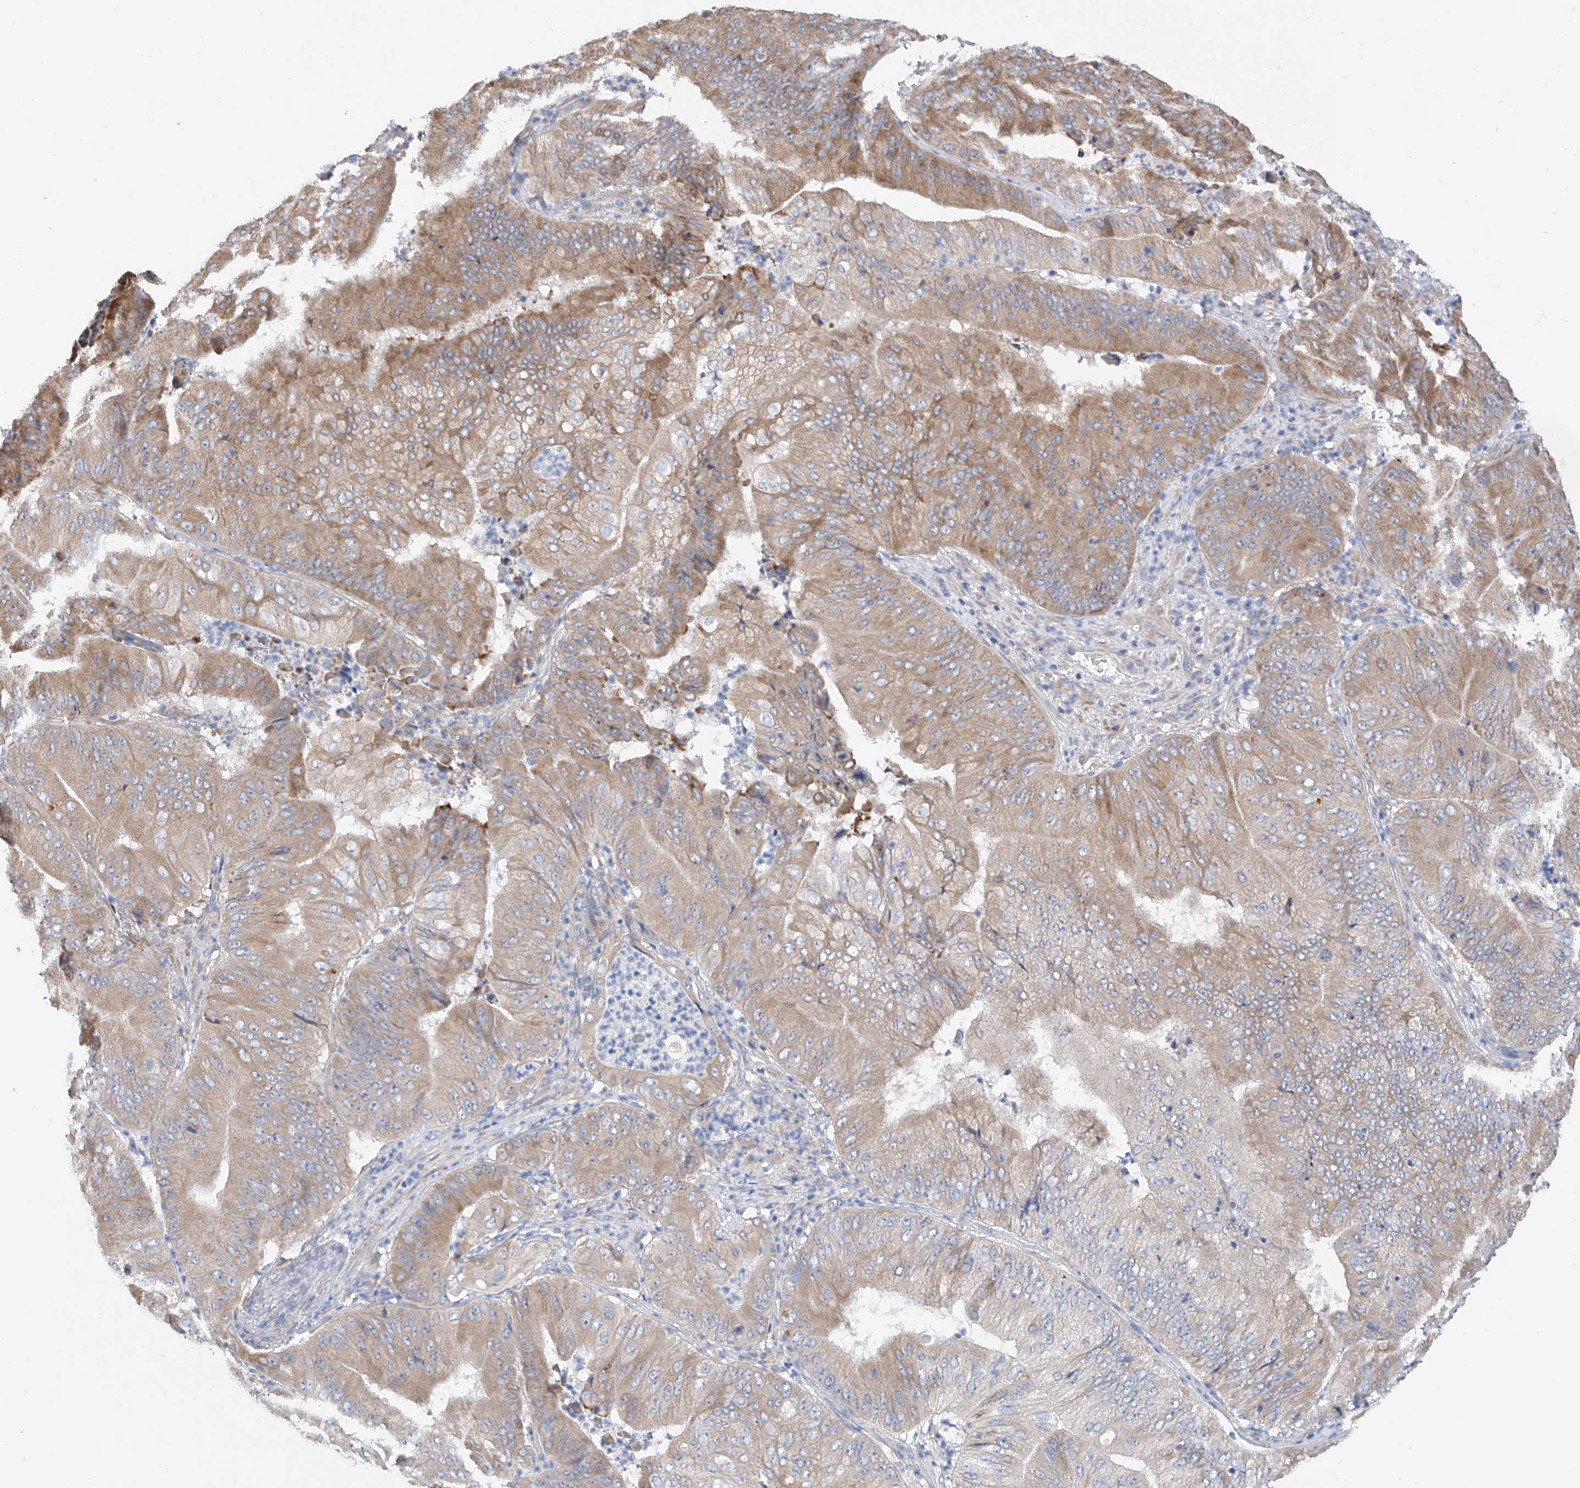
{"staining": {"intensity": "moderate", "quantity": "25%-75%", "location": "cytoplasmic/membranous"}, "tissue": "pancreatic cancer", "cell_type": "Tumor cells", "image_type": "cancer", "snomed": [{"axis": "morphology", "description": "Adenocarcinoma, NOS"}, {"axis": "topography", "description": "Pancreas"}], "caption": "Immunohistochemistry (IHC) micrograph of human pancreatic adenocarcinoma stained for a protein (brown), which reveals medium levels of moderate cytoplasmic/membranous positivity in about 25%-75% of tumor cells.", "gene": "REC8", "patient": {"sex": "female", "age": 77}}